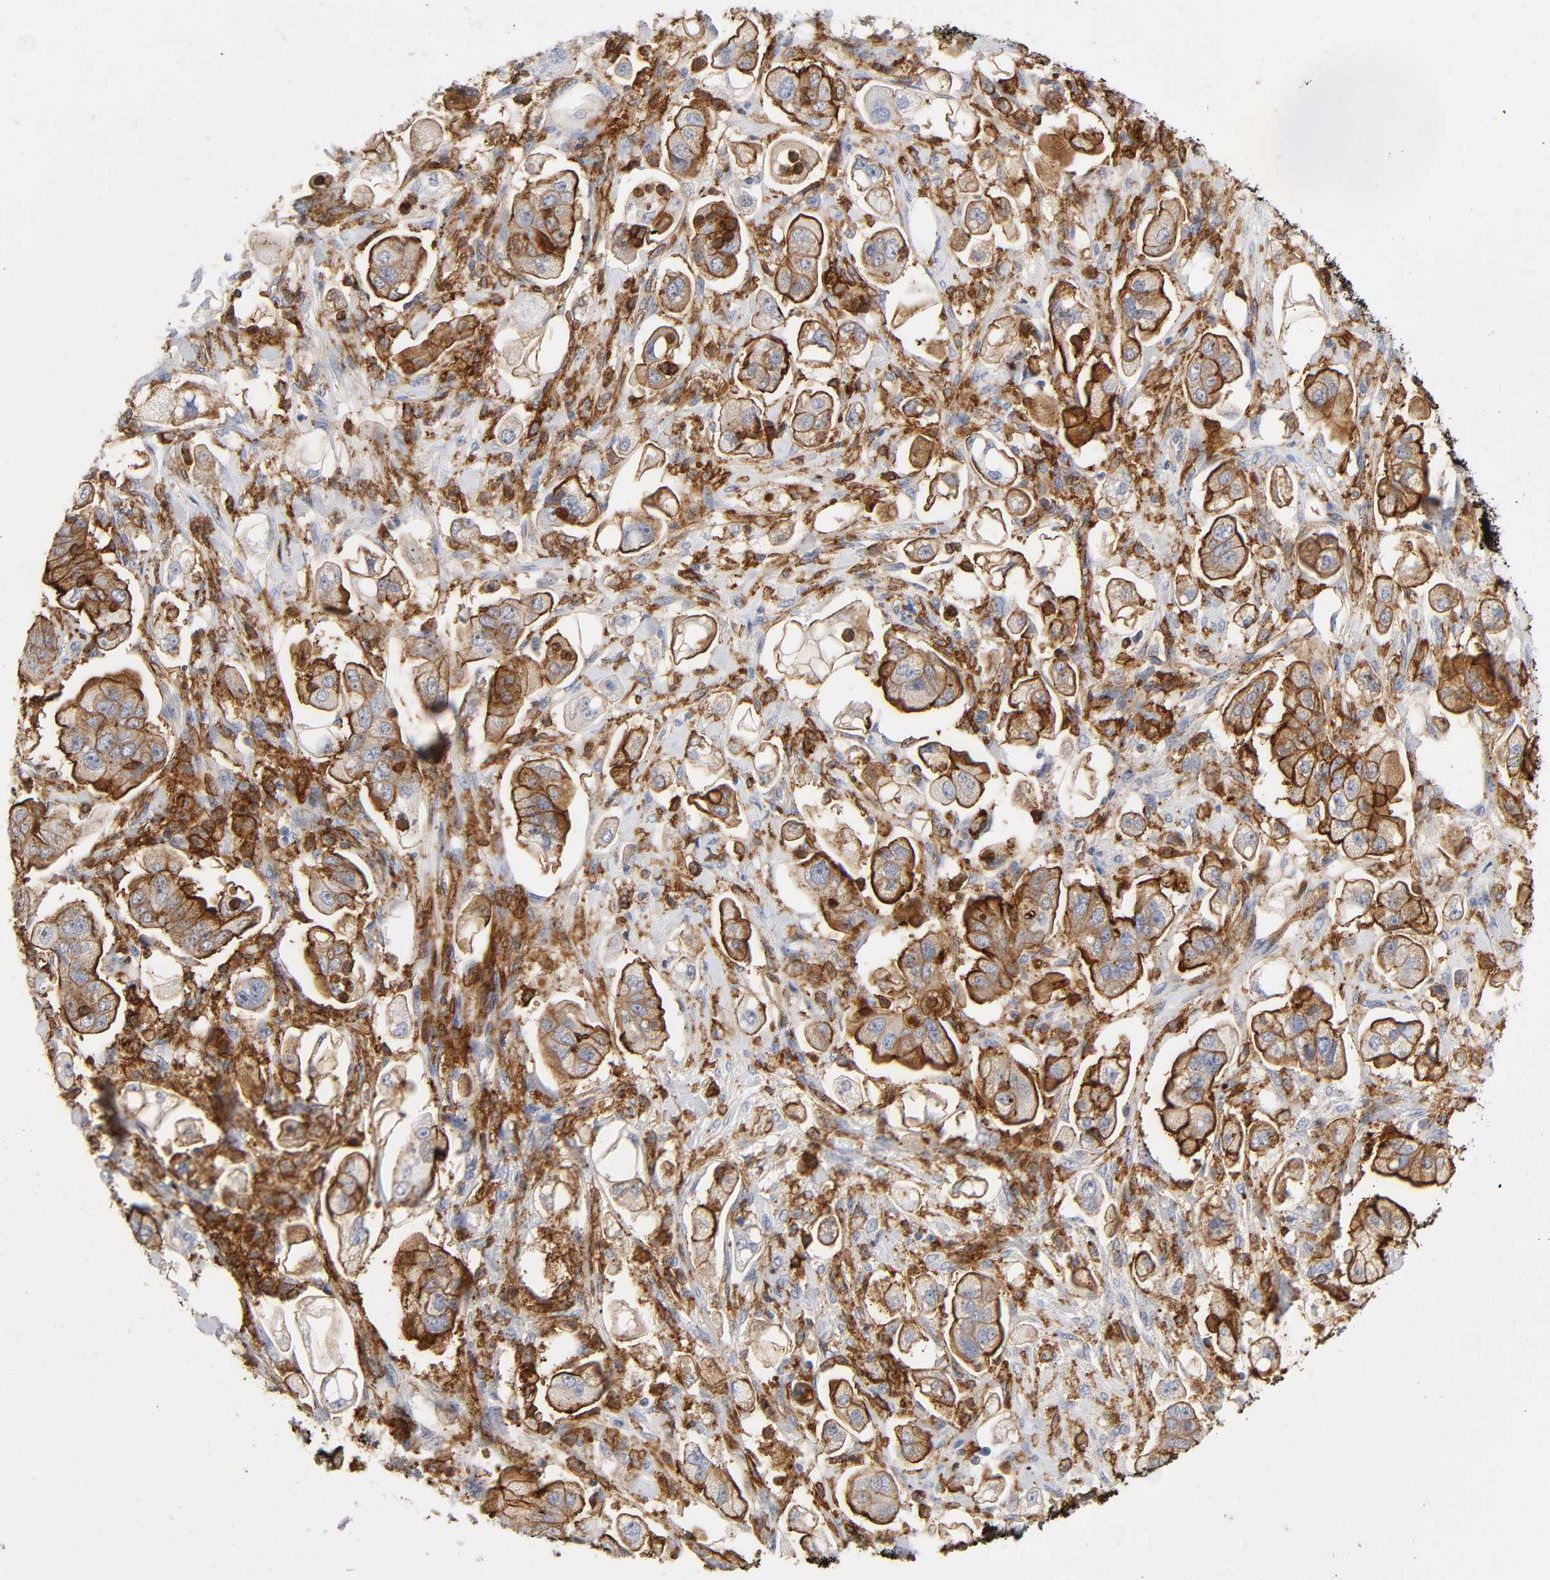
{"staining": {"intensity": "moderate", "quantity": ">75%", "location": "cytoplasmic/membranous"}, "tissue": "stomach cancer", "cell_type": "Tumor cells", "image_type": "cancer", "snomed": [{"axis": "morphology", "description": "Adenocarcinoma, NOS"}, {"axis": "topography", "description": "Stomach"}], "caption": "IHC staining of adenocarcinoma (stomach), which shows medium levels of moderate cytoplasmic/membranous staining in about >75% of tumor cells indicating moderate cytoplasmic/membranous protein staining. The staining was performed using DAB (brown) for protein detection and nuclei were counterstained in hematoxylin (blue).", "gene": "LYN", "patient": {"sex": "male", "age": 62}}